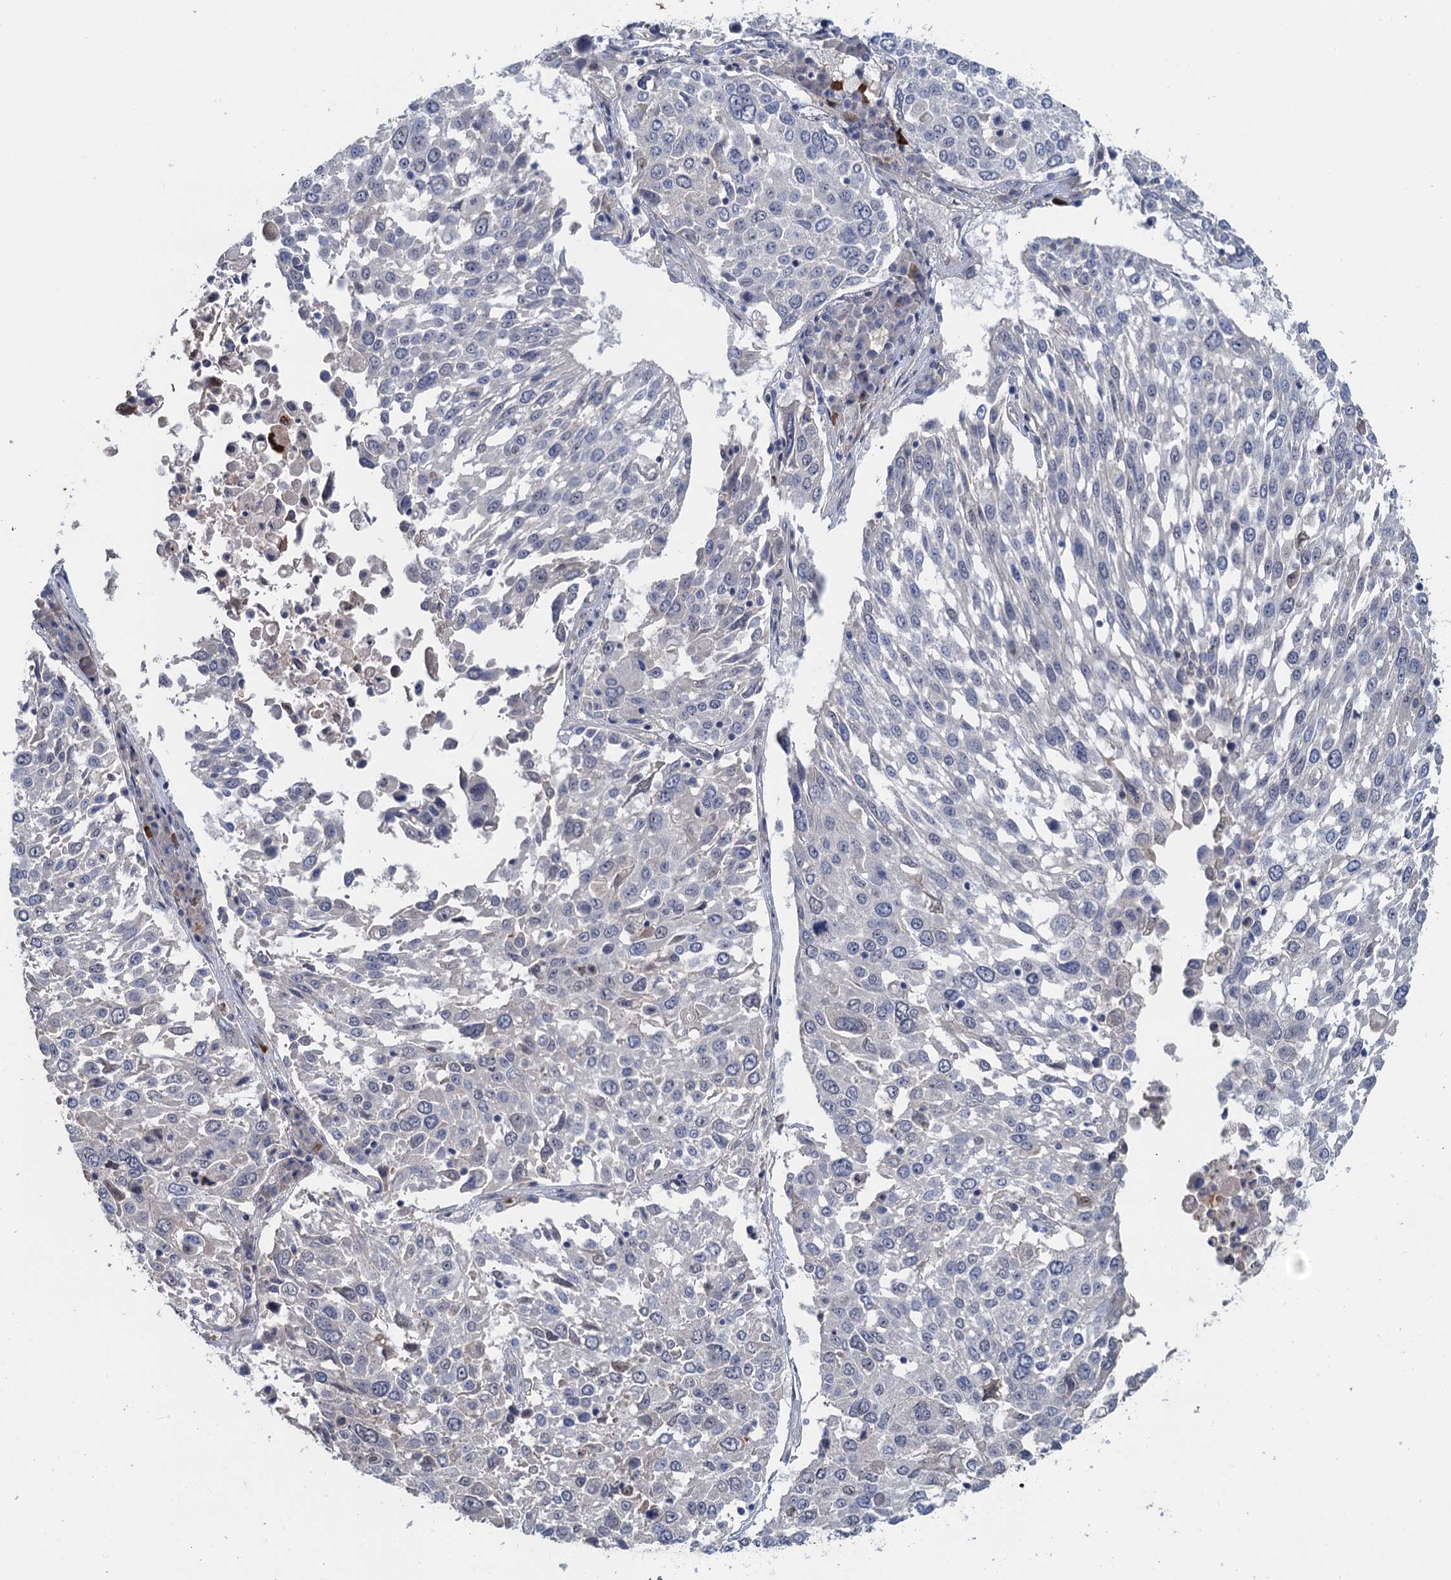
{"staining": {"intensity": "negative", "quantity": "none", "location": "none"}, "tissue": "lung cancer", "cell_type": "Tumor cells", "image_type": "cancer", "snomed": [{"axis": "morphology", "description": "Squamous cell carcinoma, NOS"}, {"axis": "topography", "description": "Lung"}], "caption": "Immunohistochemistry (IHC) image of lung squamous cell carcinoma stained for a protein (brown), which displays no expression in tumor cells.", "gene": "MYO16", "patient": {"sex": "male", "age": 65}}